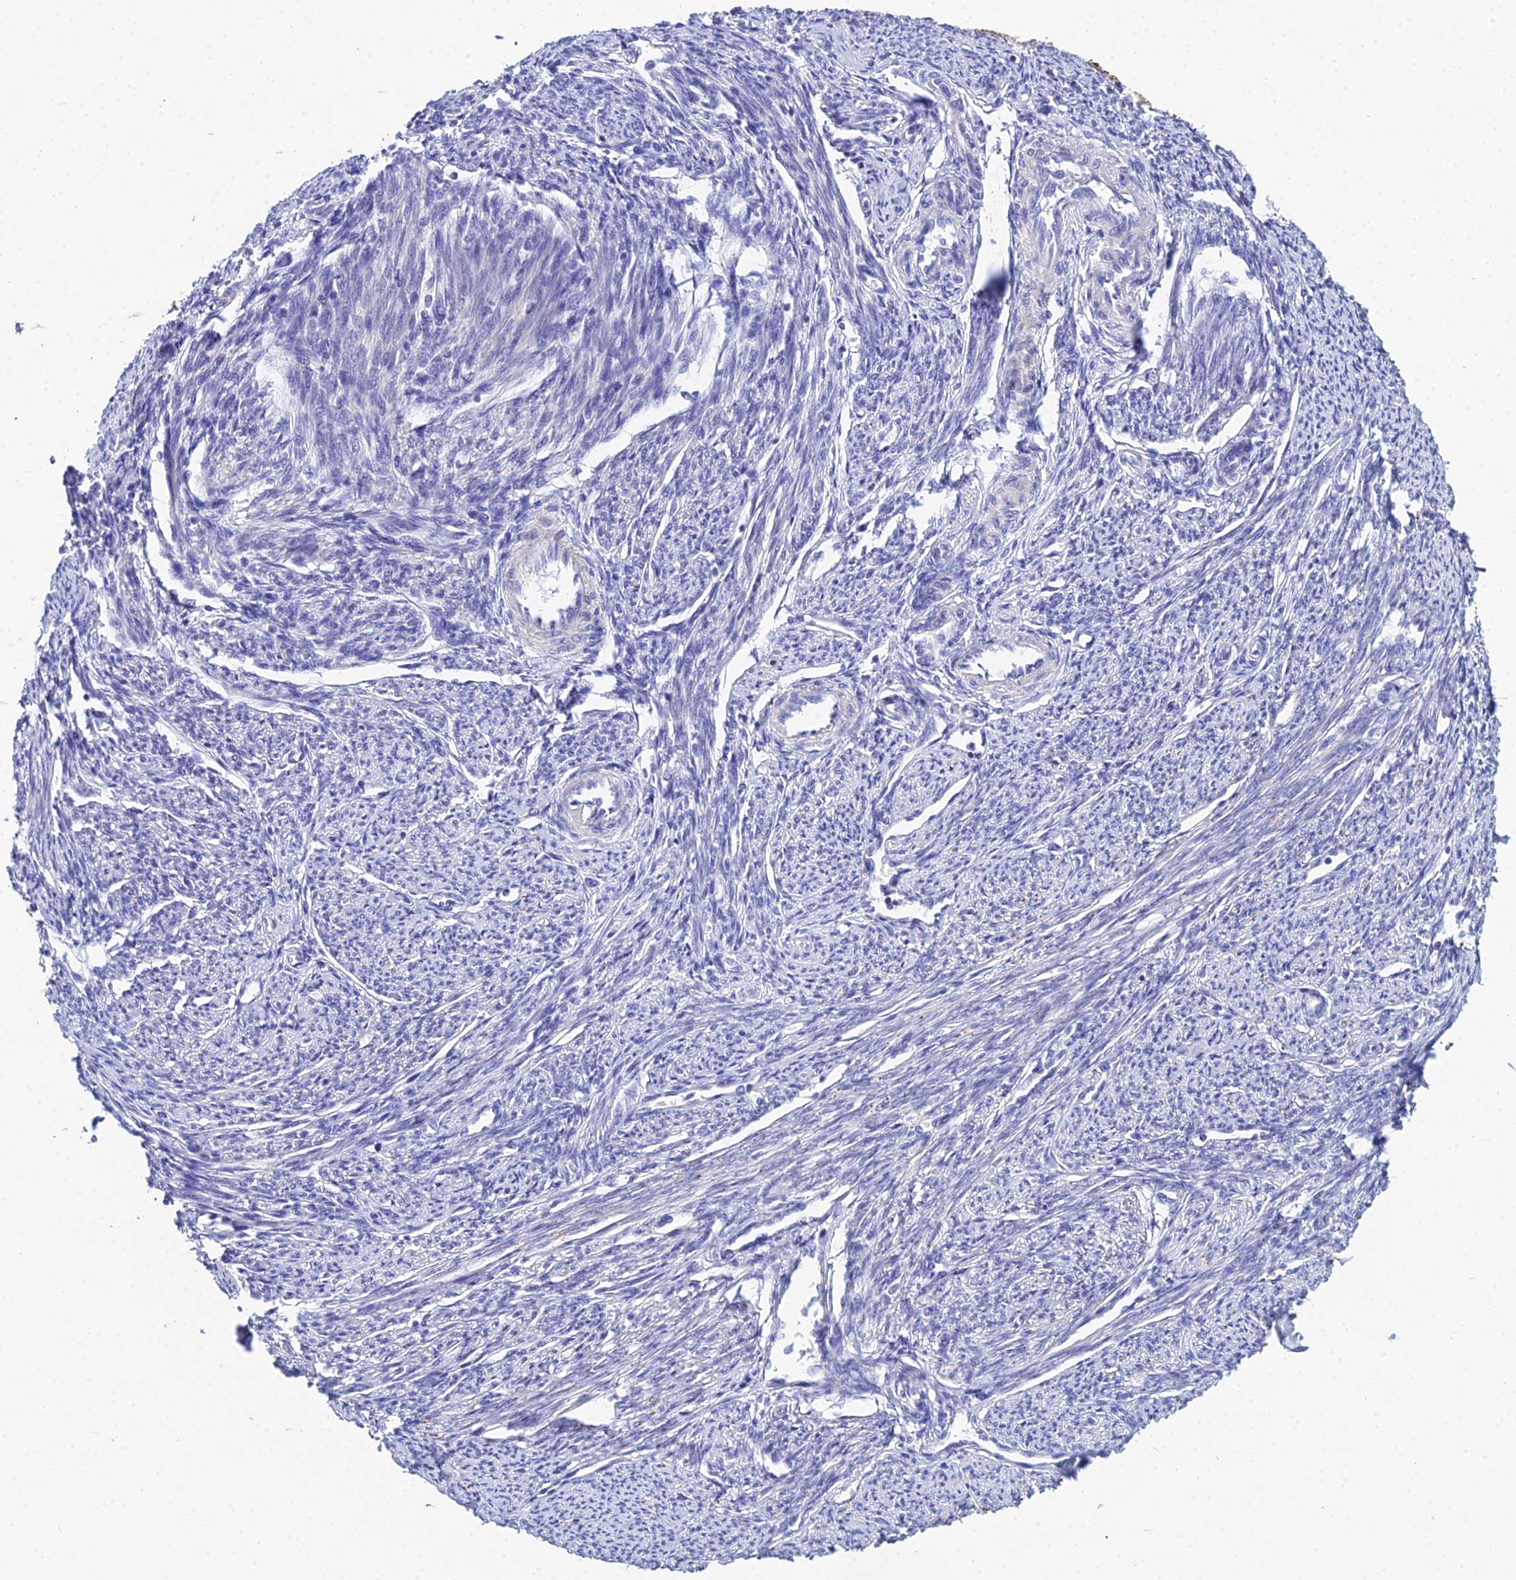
{"staining": {"intensity": "weak", "quantity": "<25%", "location": "cytoplasmic/membranous"}, "tissue": "smooth muscle", "cell_type": "Smooth muscle cells", "image_type": "normal", "snomed": [{"axis": "morphology", "description": "Normal tissue, NOS"}, {"axis": "topography", "description": "Smooth muscle"}, {"axis": "topography", "description": "Uterus"}], "caption": "Photomicrograph shows no significant protein staining in smooth muscle cells of normal smooth muscle.", "gene": "ZXDA", "patient": {"sex": "female", "age": 59}}